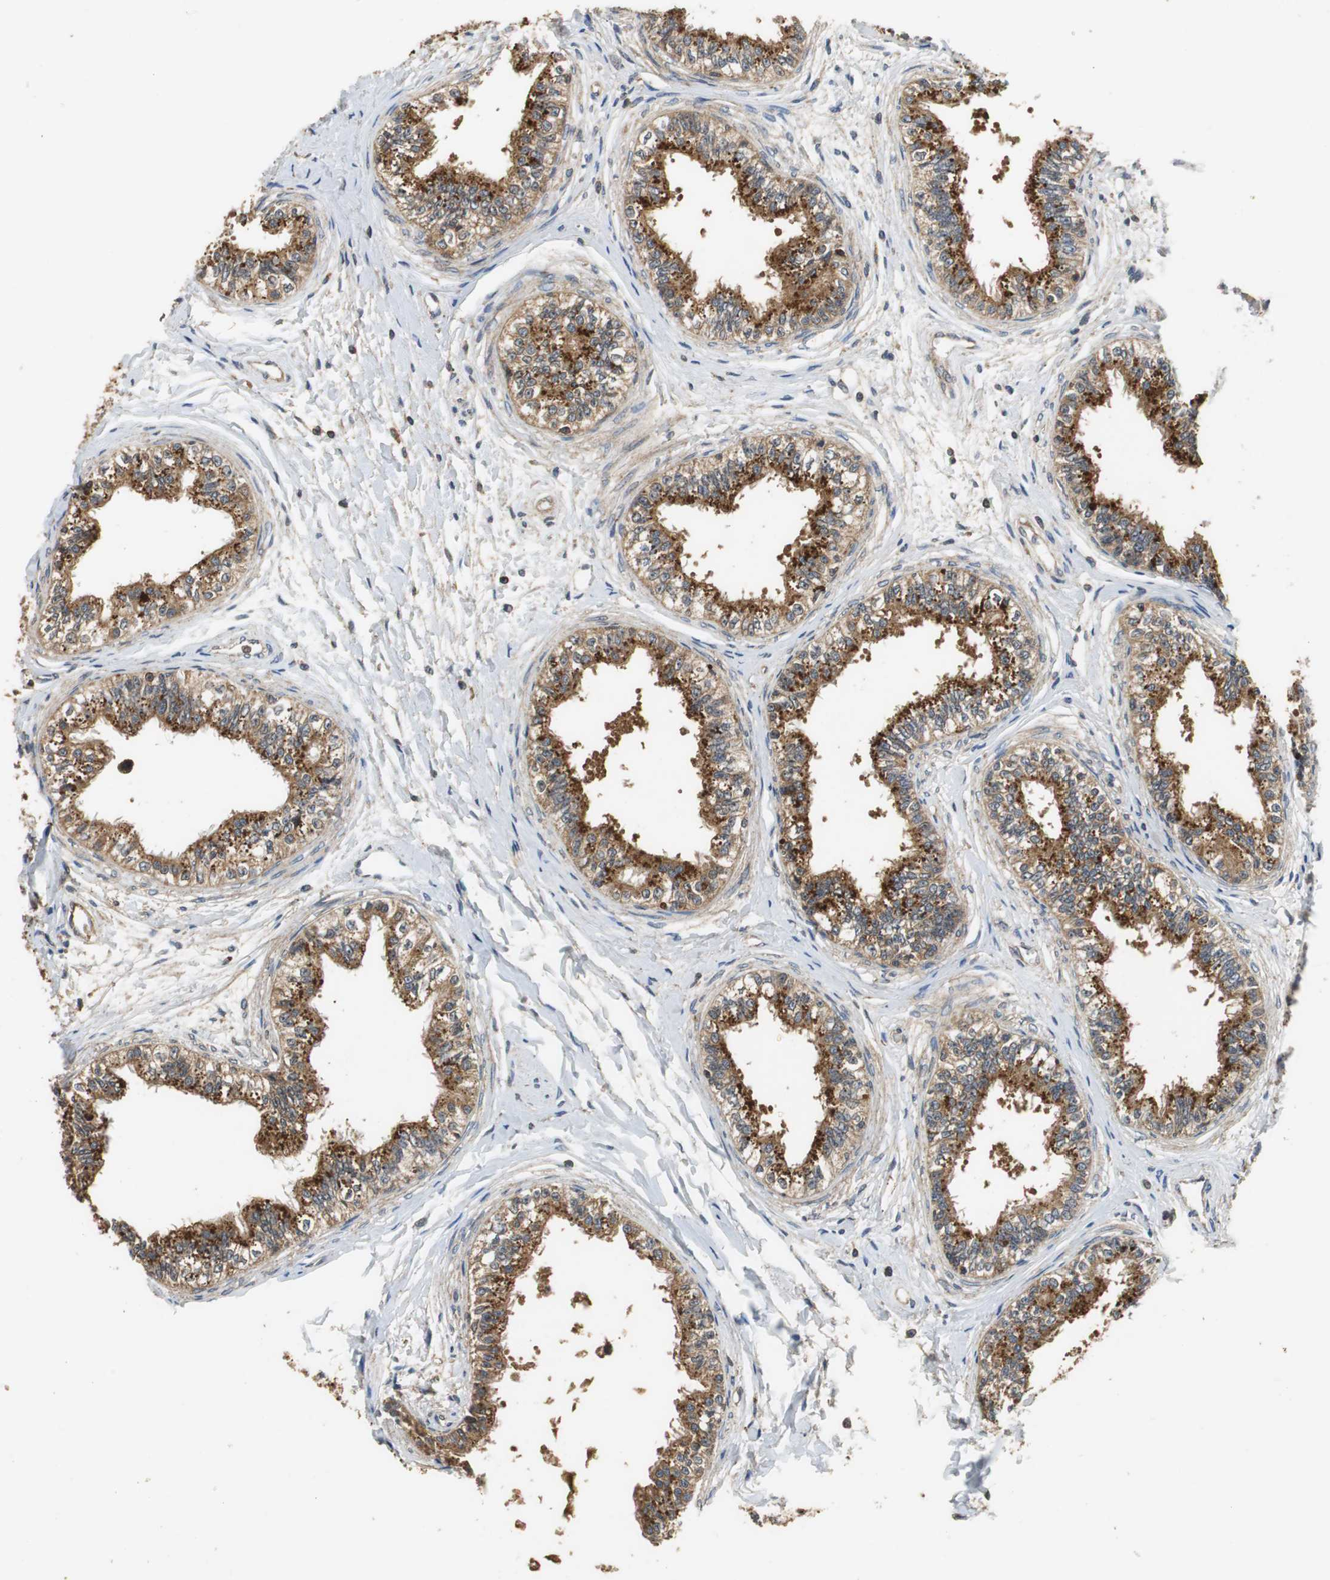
{"staining": {"intensity": "moderate", "quantity": ">75%", "location": "cytoplasmic/membranous,nuclear"}, "tissue": "epididymis", "cell_type": "Glandular cells", "image_type": "normal", "snomed": [{"axis": "morphology", "description": "Normal tissue, NOS"}, {"axis": "morphology", "description": "Adenocarcinoma, metastatic, NOS"}, {"axis": "topography", "description": "Testis"}, {"axis": "topography", "description": "Epididymis"}], "caption": "Brown immunohistochemical staining in normal epididymis exhibits moderate cytoplasmic/membranous,nuclear staining in about >75% of glandular cells. The staining was performed using DAB to visualize the protein expression in brown, while the nuclei were stained in blue with hematoxylin (Magnification: 20x).", "gene": "VBP1", "patient": {"sex": "male", "age": 26}}